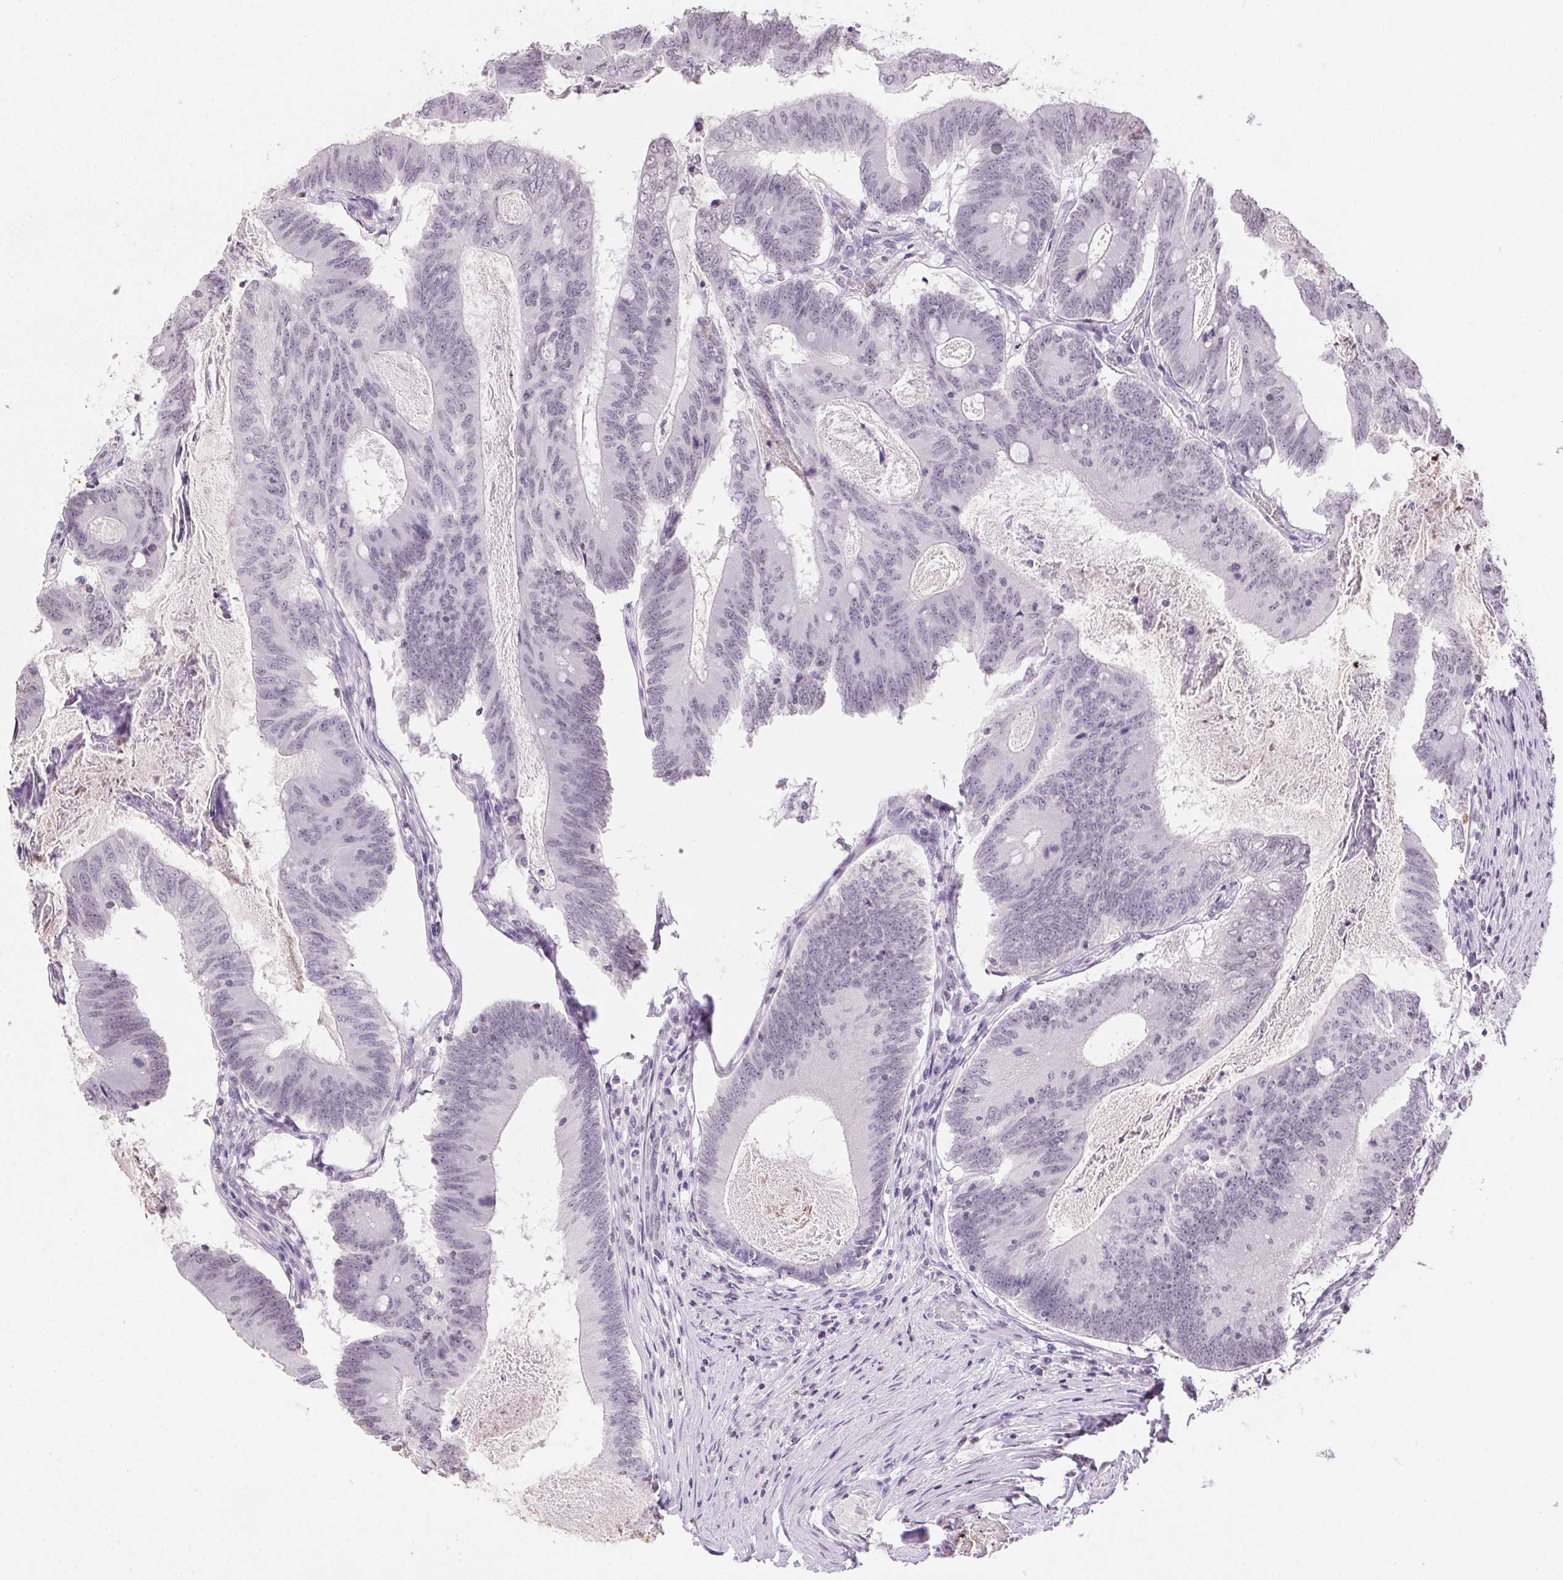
{"staining": {"intensity": "negative", "quantity": "none", "location": "none"}, "tissue": "colorectal cancer", "cell_type": "Tumor cells", "image_type": "cancer", "snomed": [{"axis": "morphology", "description": "Adenocarcinoma, NOS"}, {"axis": "topography", "description": "Colon"}], "caption": "The photomicrograph exhibits no staining of tumor cells in colorectal cancer.", "gene": "PRL", "patient": {"sex": "female", "age": 70}}